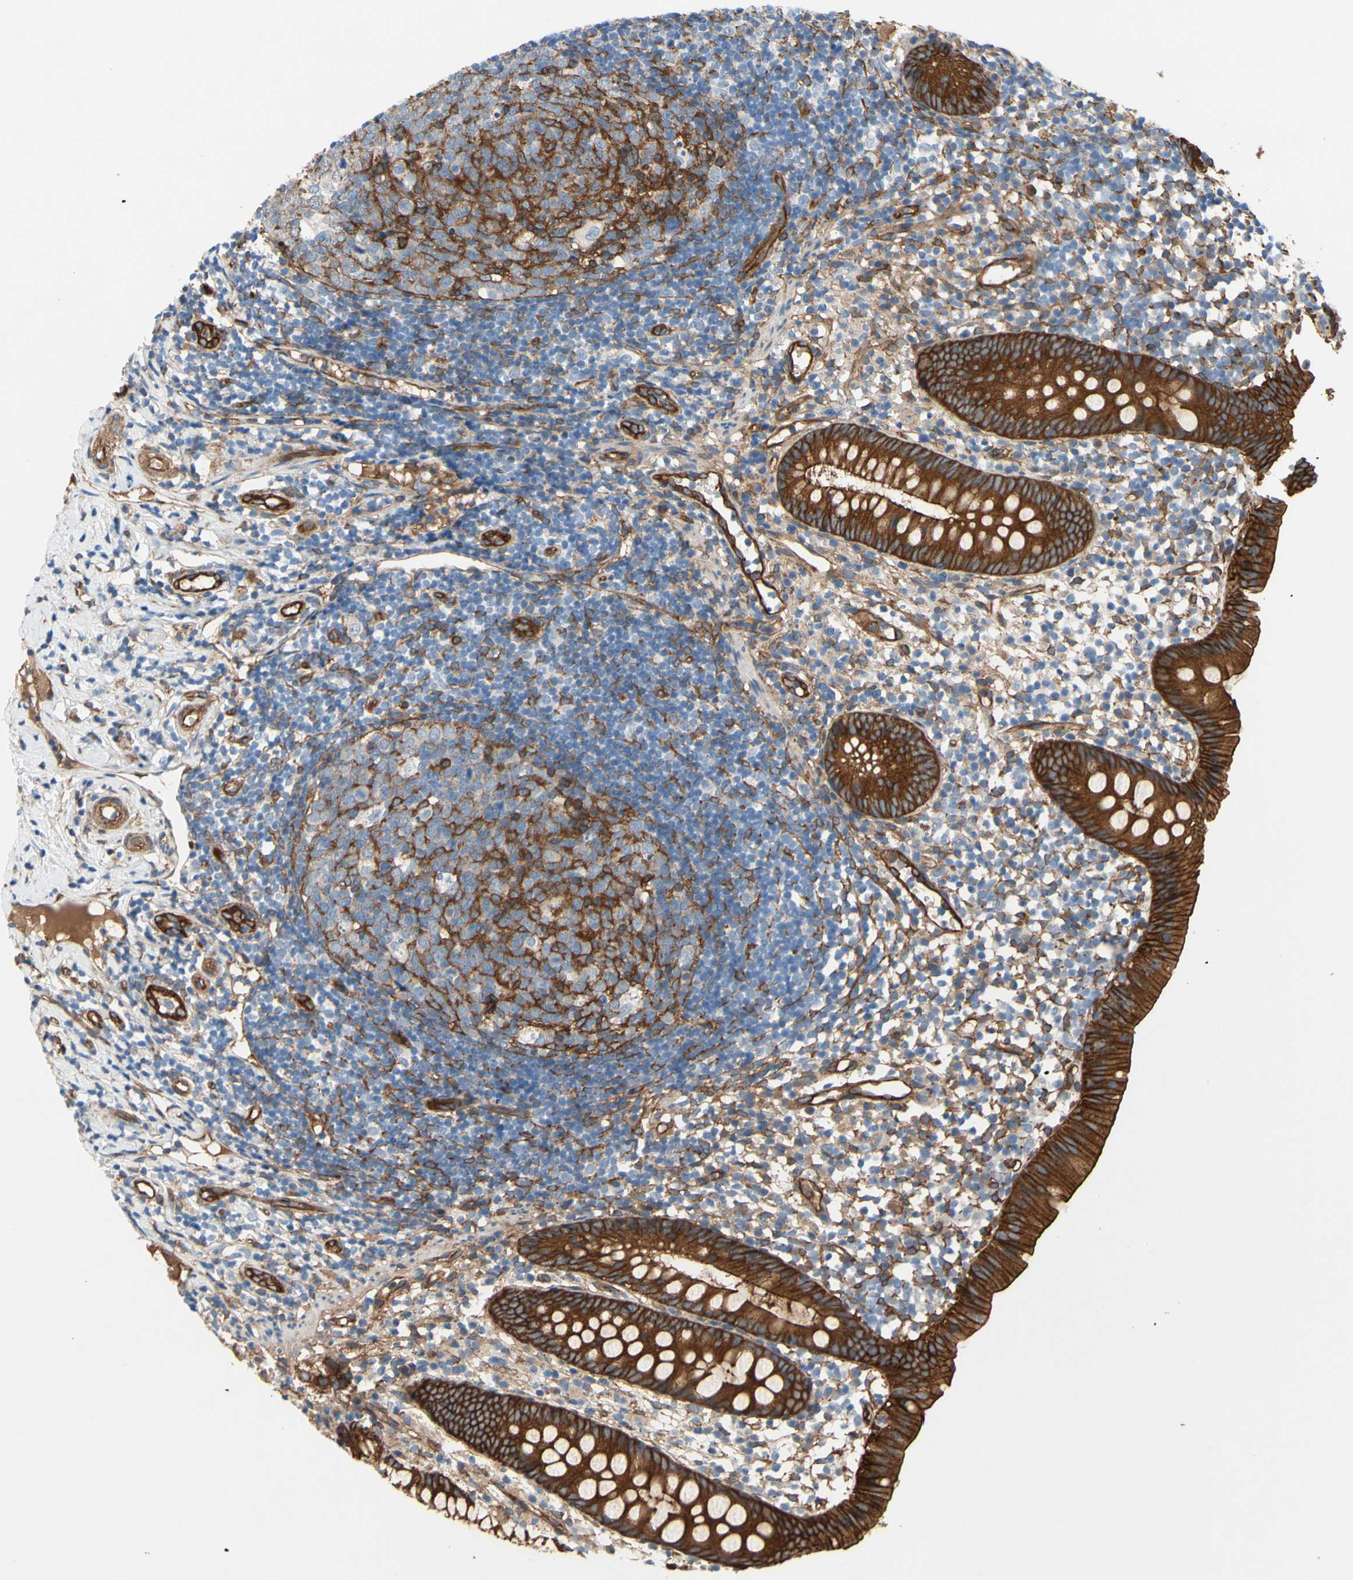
{"staining": {"intensity": "strong", "quantity": ">75%", "location": "cytoplasmic/membranous"}, "tissue": "appendix", "cell_type": "Glandular cells", "image_type": "normal", "snomed": [{"axis": "morphology", "description": "Normal tissue, NOS"}, {"axis": "topography", "description": "Appendix"}], "caption": "The image reveals staining of benign appendix, revealing strong cytoplasmic/membranous protein expression (brown color) within glandular cells. (DAB = brown stain, brightfield microscopy at high magnification).", "gene": "CTTNBP2", "patient": {"sex": "female", "age": 20}}